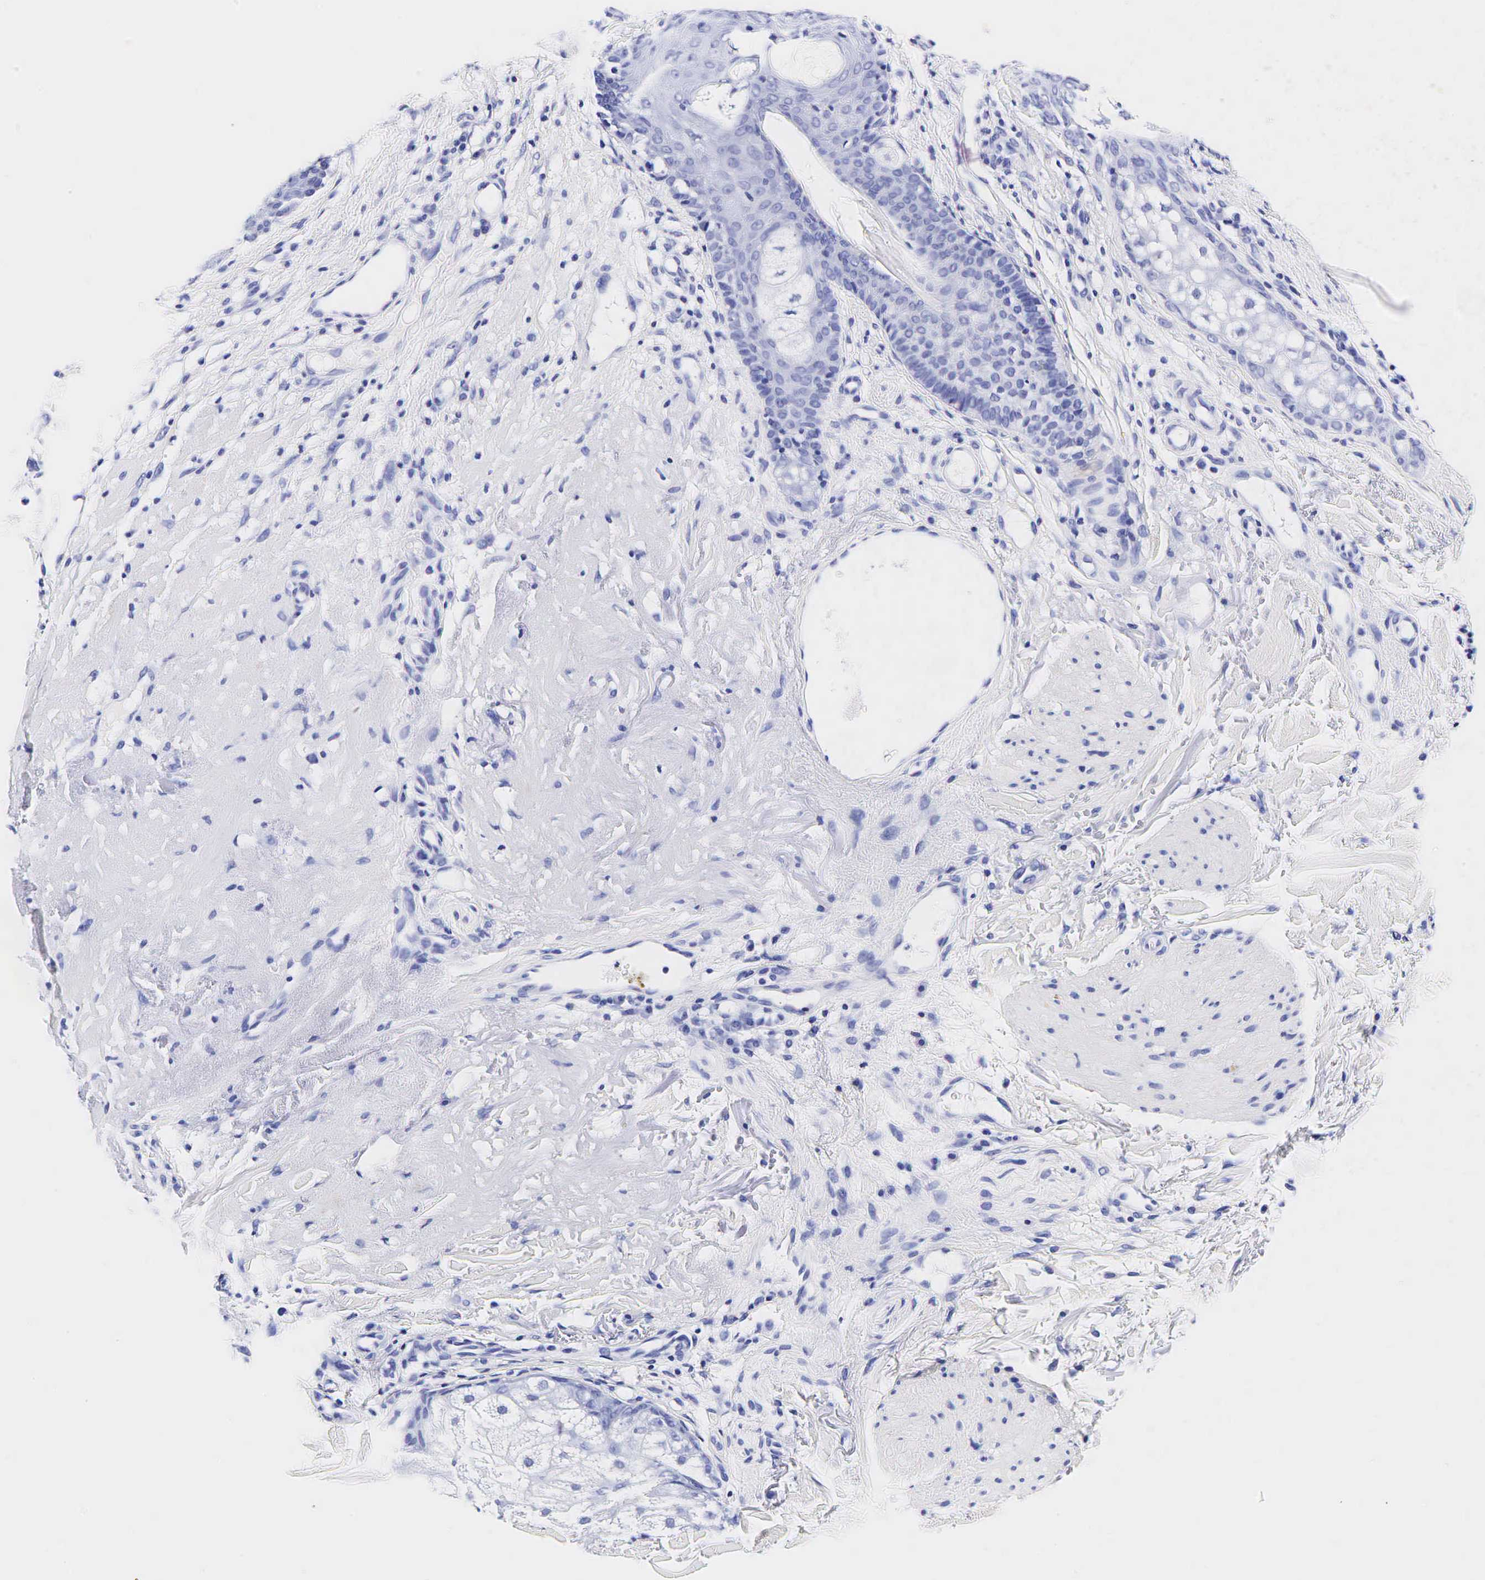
{"staining": {"intensity": "negative", "quantity": "none", "location": "none"}, "tissue": "skin cancer", "cell_type": "Tumor cells", "image_type": "cancer", "snomed": [{"axis": "morphology", "description": "Squamous cell carcinoma, NOS"}, {"axis": "topography", "description": "Skin"}], "caption": "High magnification brightfield microscopy of squamous cell carcinoma (skin) stained with DAB (3,3'-diaminobenzidine) (brown) and counterstained with hematoxylin (blue): tumor cells show no significant expression. Nuclei are stained in blue.", "gene": "GCG", "patient": {"sex": "male", "age": 77}}